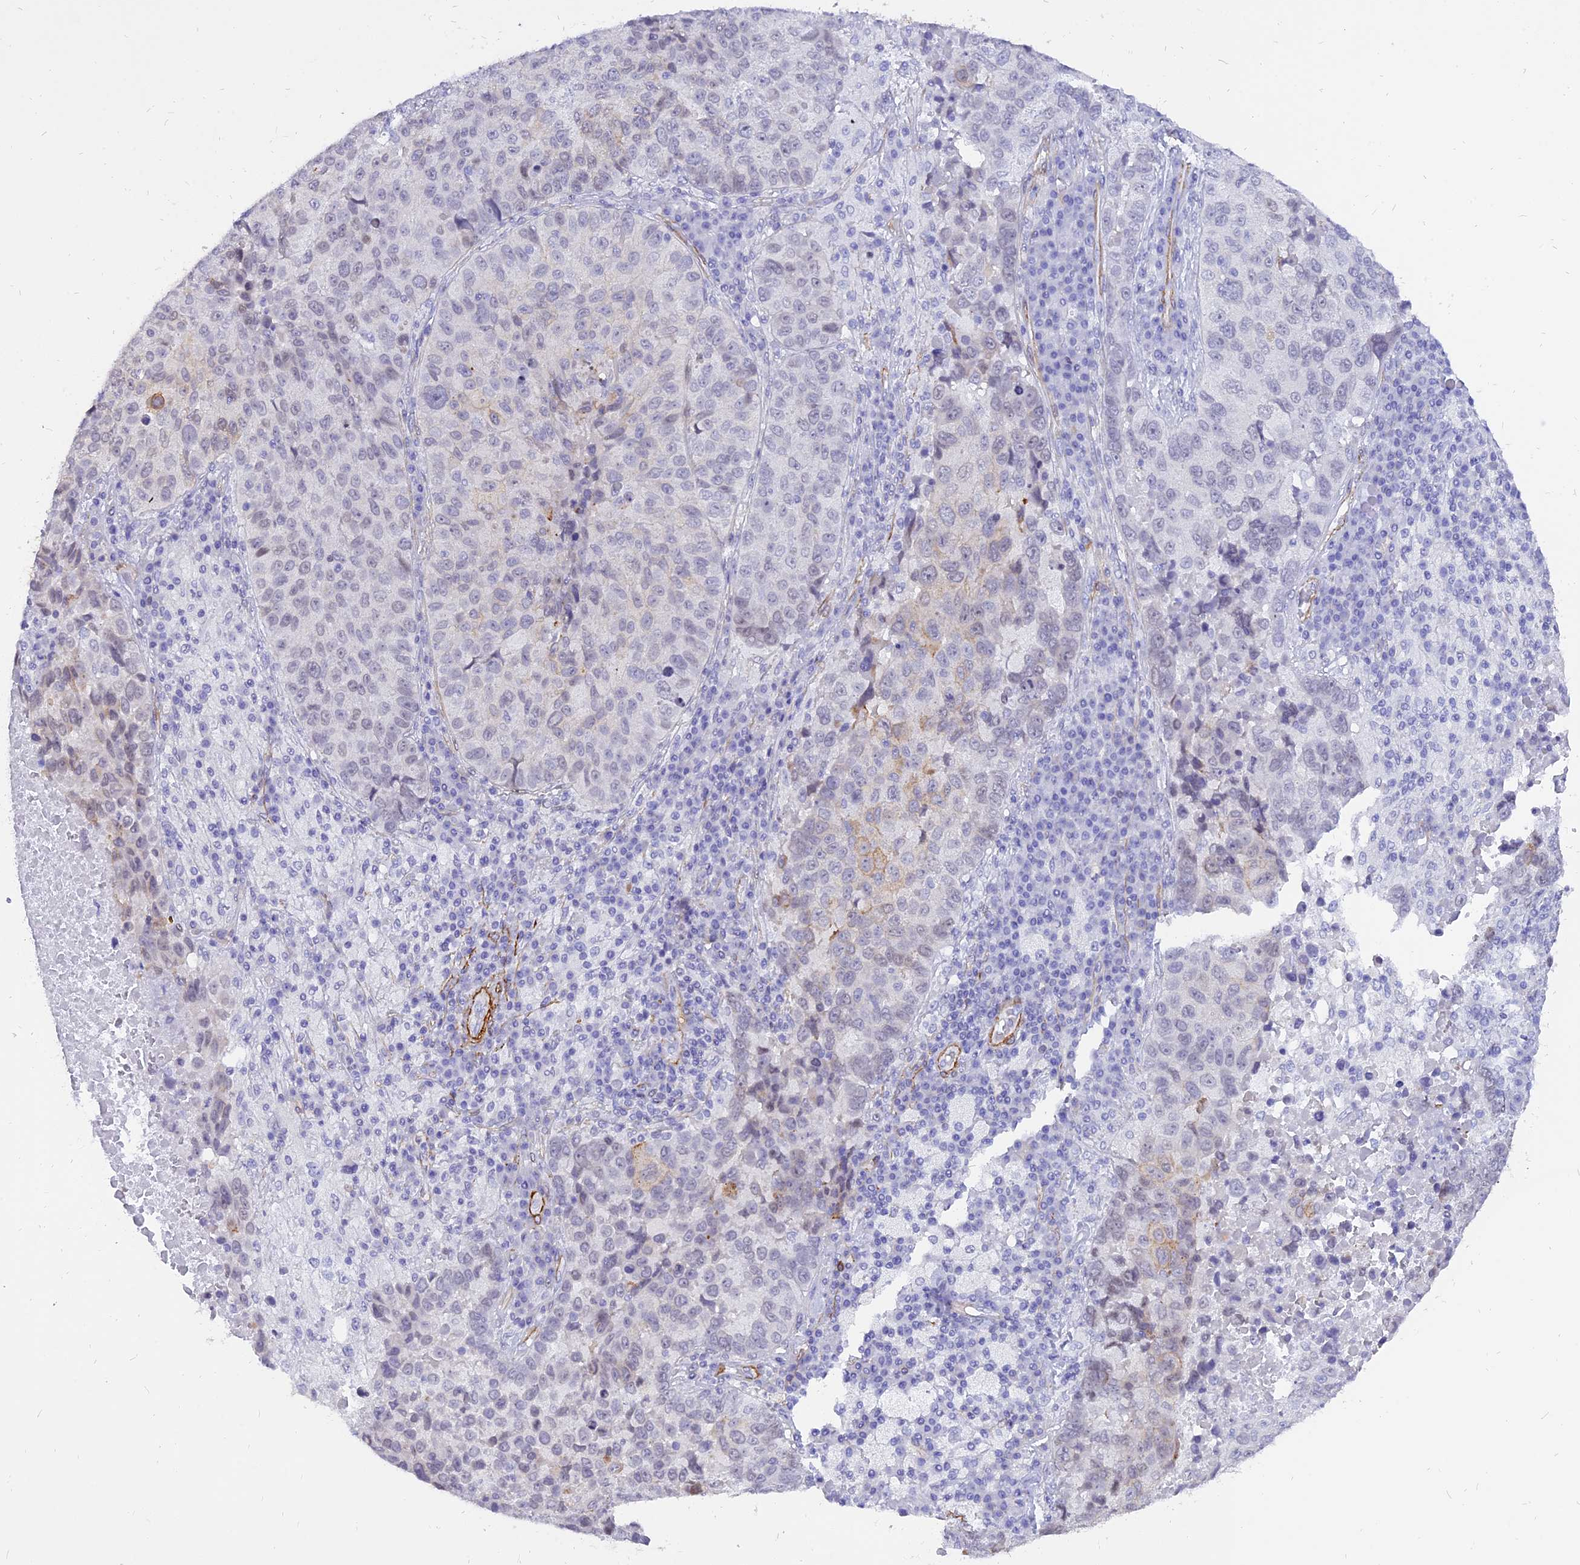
{"staining": {"intensity": "negative", "quantity": "none", "location": "none"}, "tissue": "lung cancer", "cell_type": "Tumor cells", "image_type": "cancer", "snomed": [{"axis": "morphology", "description": "Squamous cell carcinoma, NOS"}, {"axis": "topography", "description": "Lung"}], "caption": "The IHC micrograph has no significant expression in tumor cells of squamous cell carcinoma (lung) tissue. Brightfield microscopy of IHC stained with DAB (brown) and hematoxylin (blue), captured at high magnification.", "gene": "CENPV", "patient": {"sex": "male", "age": 73}}